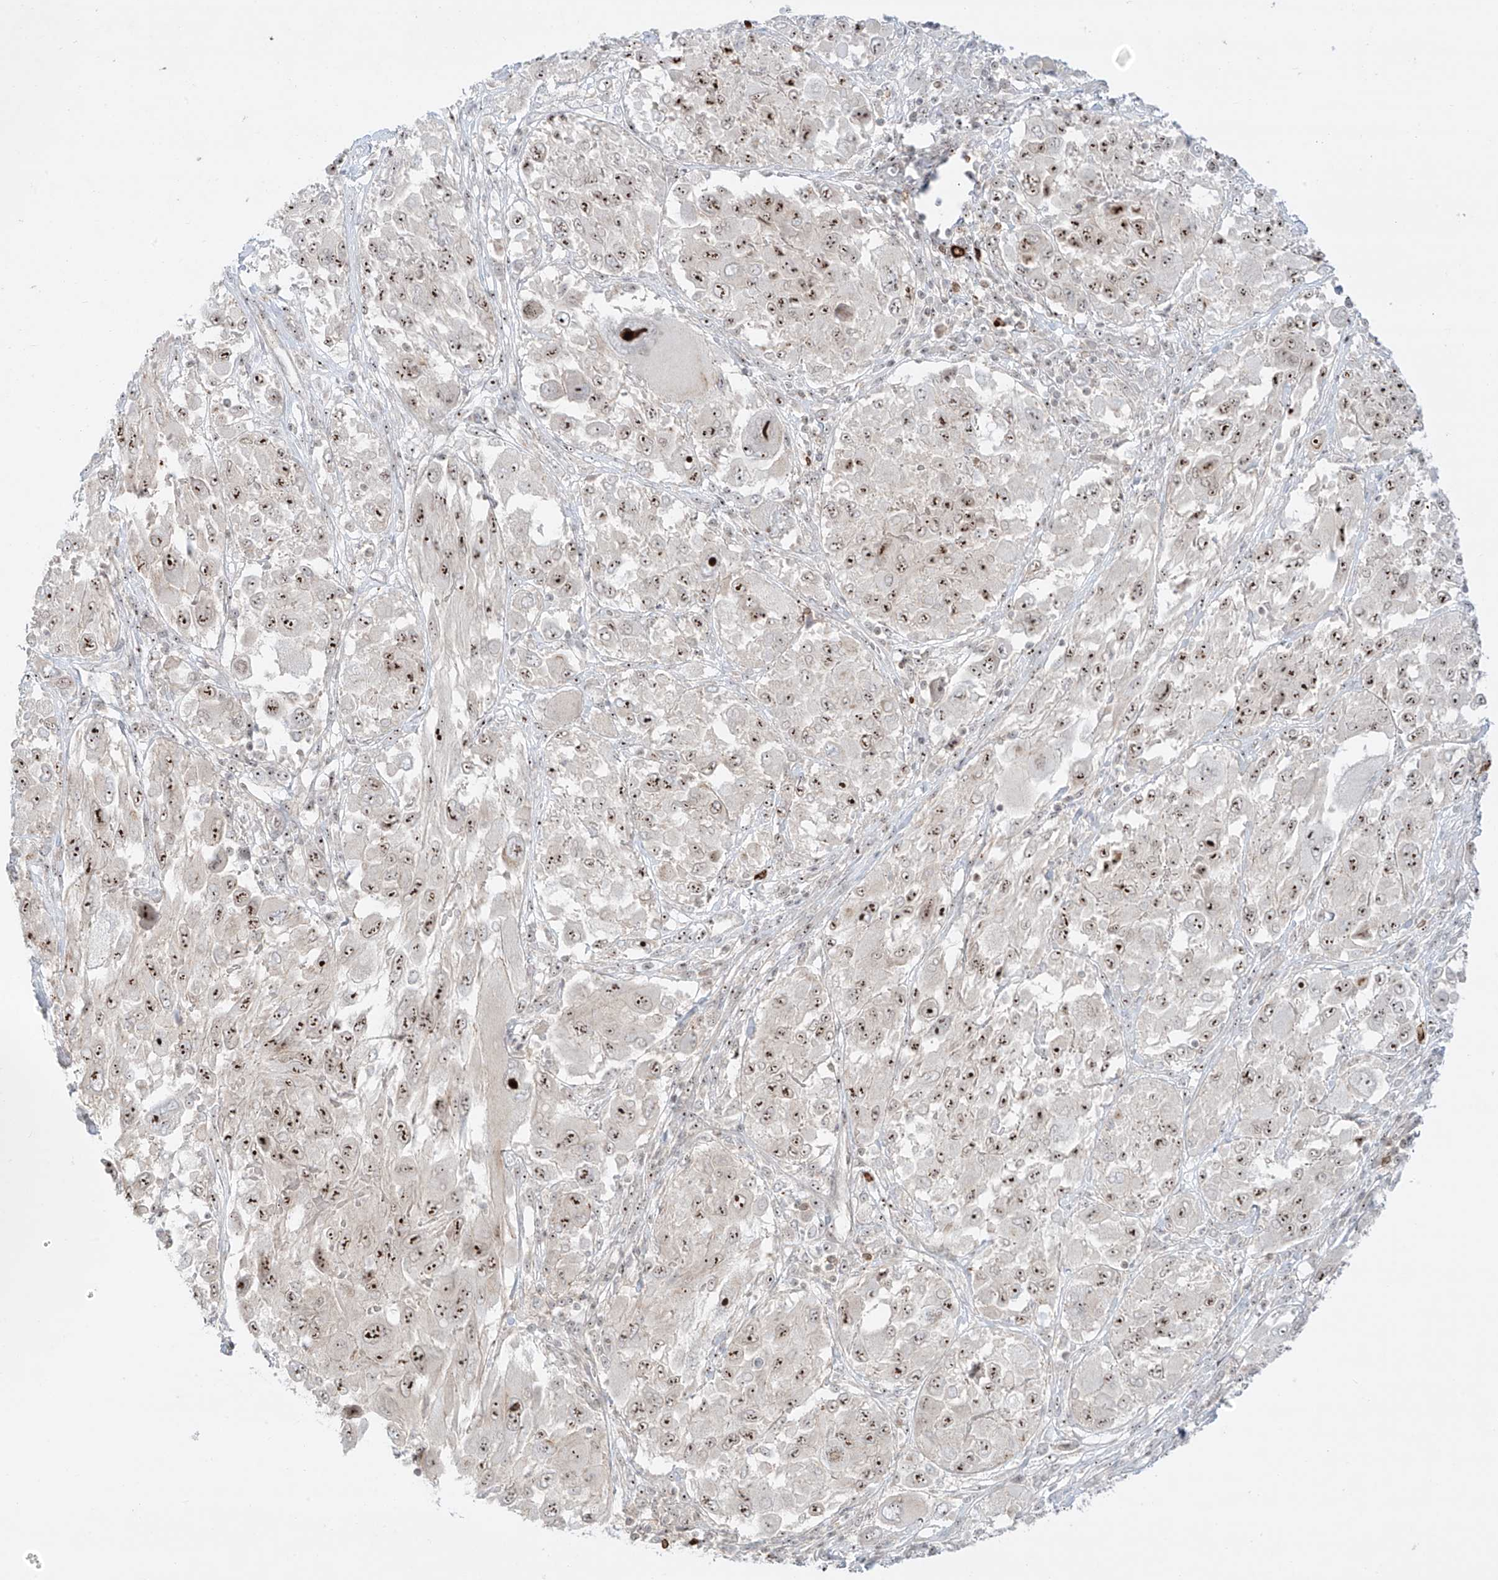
{"staining": {"intensity": "moderate", "quantity": ">75%", "location": "nuclear"}, "tissue": "melanoma", "cell_type": "Tumor cells", "image_type": "cancer", "snomed": [{"axis": "morphology", "description": "Malignant melanoma, NOS"}, {"axis": "topography", "description": "Skin"}], "caption": "Moderate nuclear staining is appreciated in approximately >75% of tumor cells in melanoma. (DAB (3,3'-diaminobenzidine) IHC, brown staining for protein, blue staining for nuclei).", "gene": "ZNF512", "patient": {"sex": "female", "age": 91}}